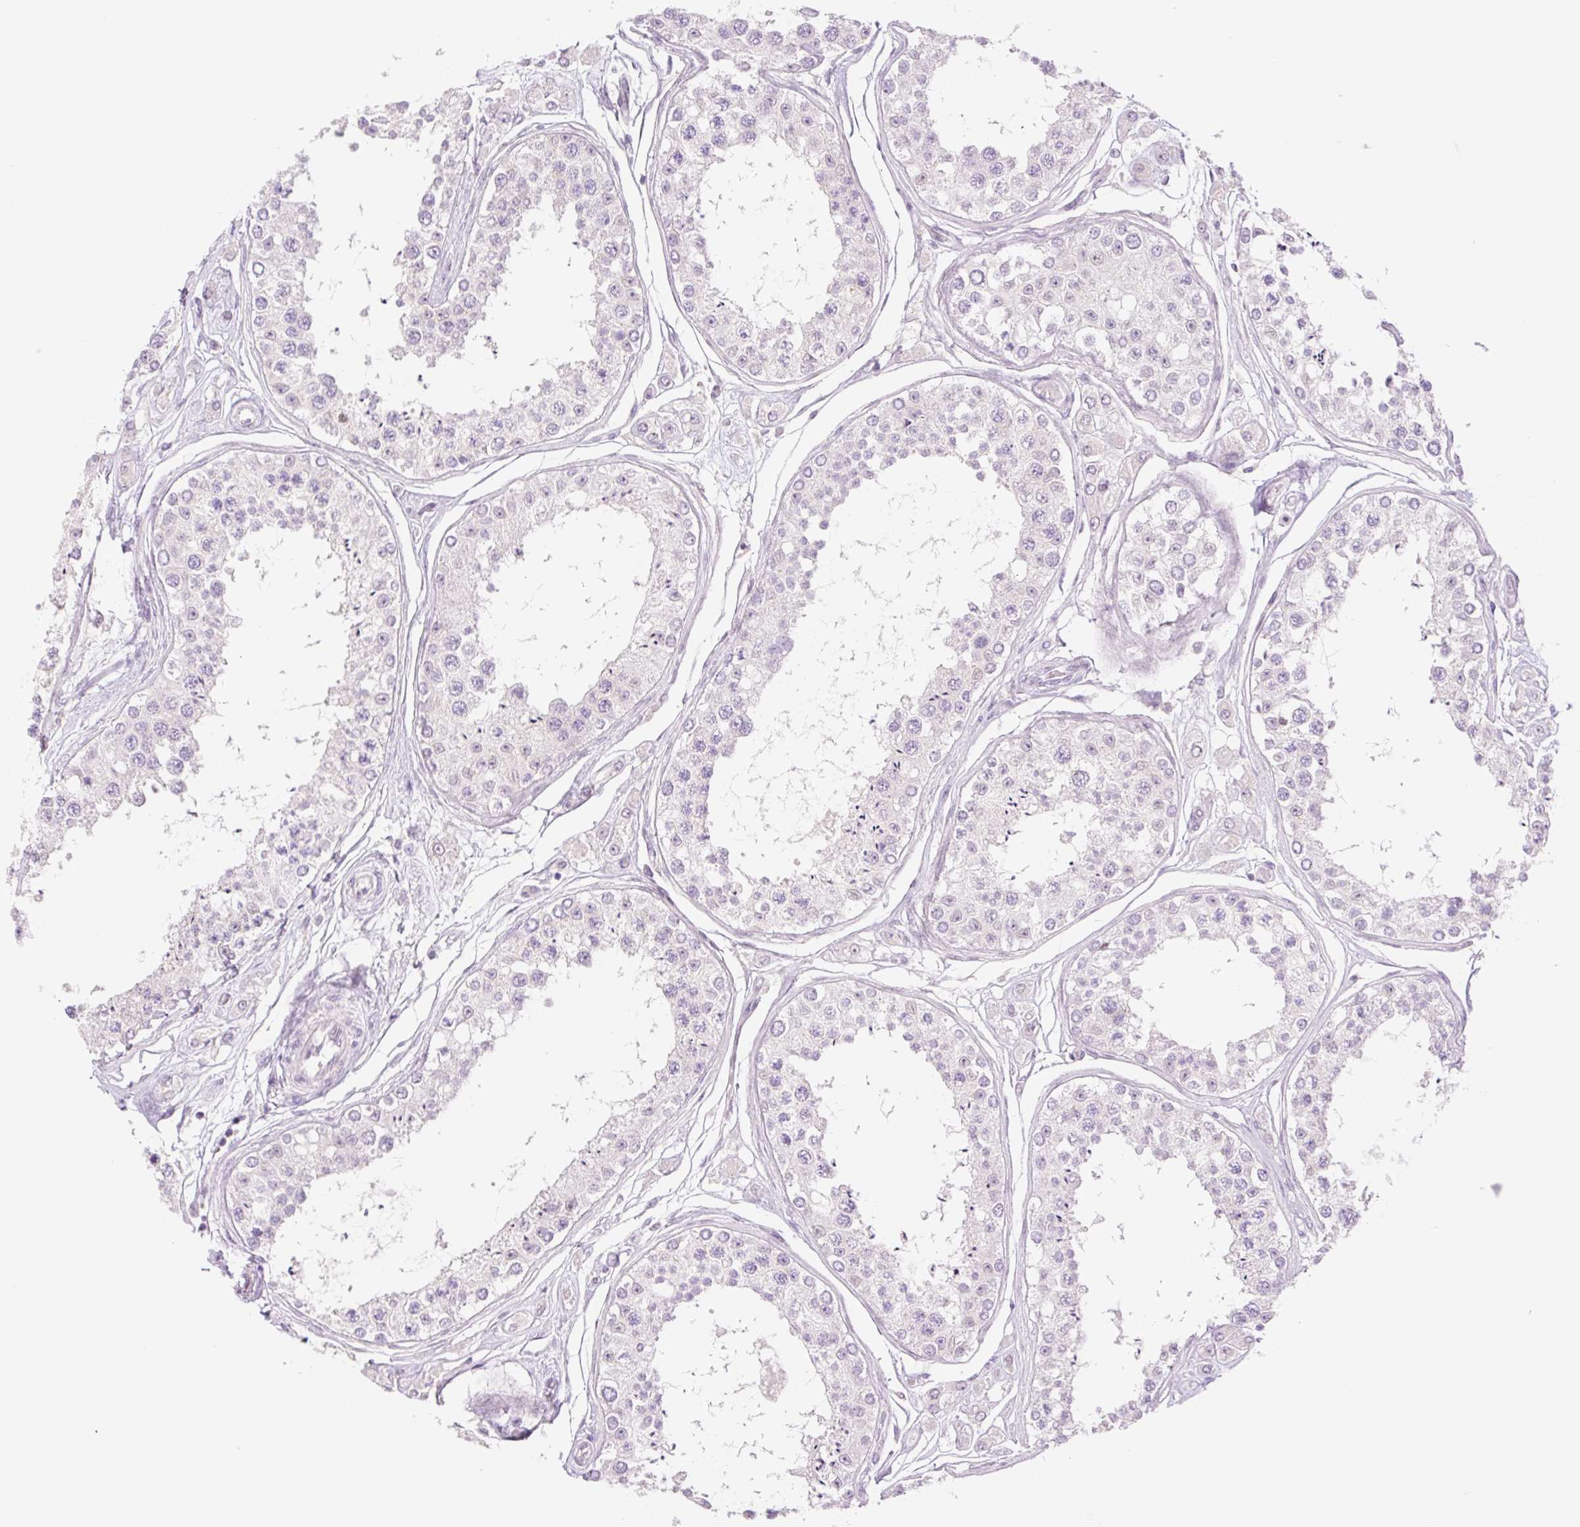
{"staining": {"intensity": "negative", "quantity": "none", "location": "none"}, "tissue": "testis", "cell_type": "Cells in seminiferous ducts", "image_type": "normal", "snomed": [{"axis": "morphology", "description": "Normal tissue, NOS"}, {"axis": "topography", "description": "Testis"}], "caption": "This photomicrograph is of unremarkable testis stained with immunohistochemistry to label a protein in brown with the nuclei are counter-stained blue. There is no expression in cells in seminiferous ducts. The staining is performed using DAB (3,3'-diaminobenzidine) brown chromogen with nuclei counter-stained in using hematoxylin.", "gene": "TBX15", "patient": {"sex": "male", "age": 25}}